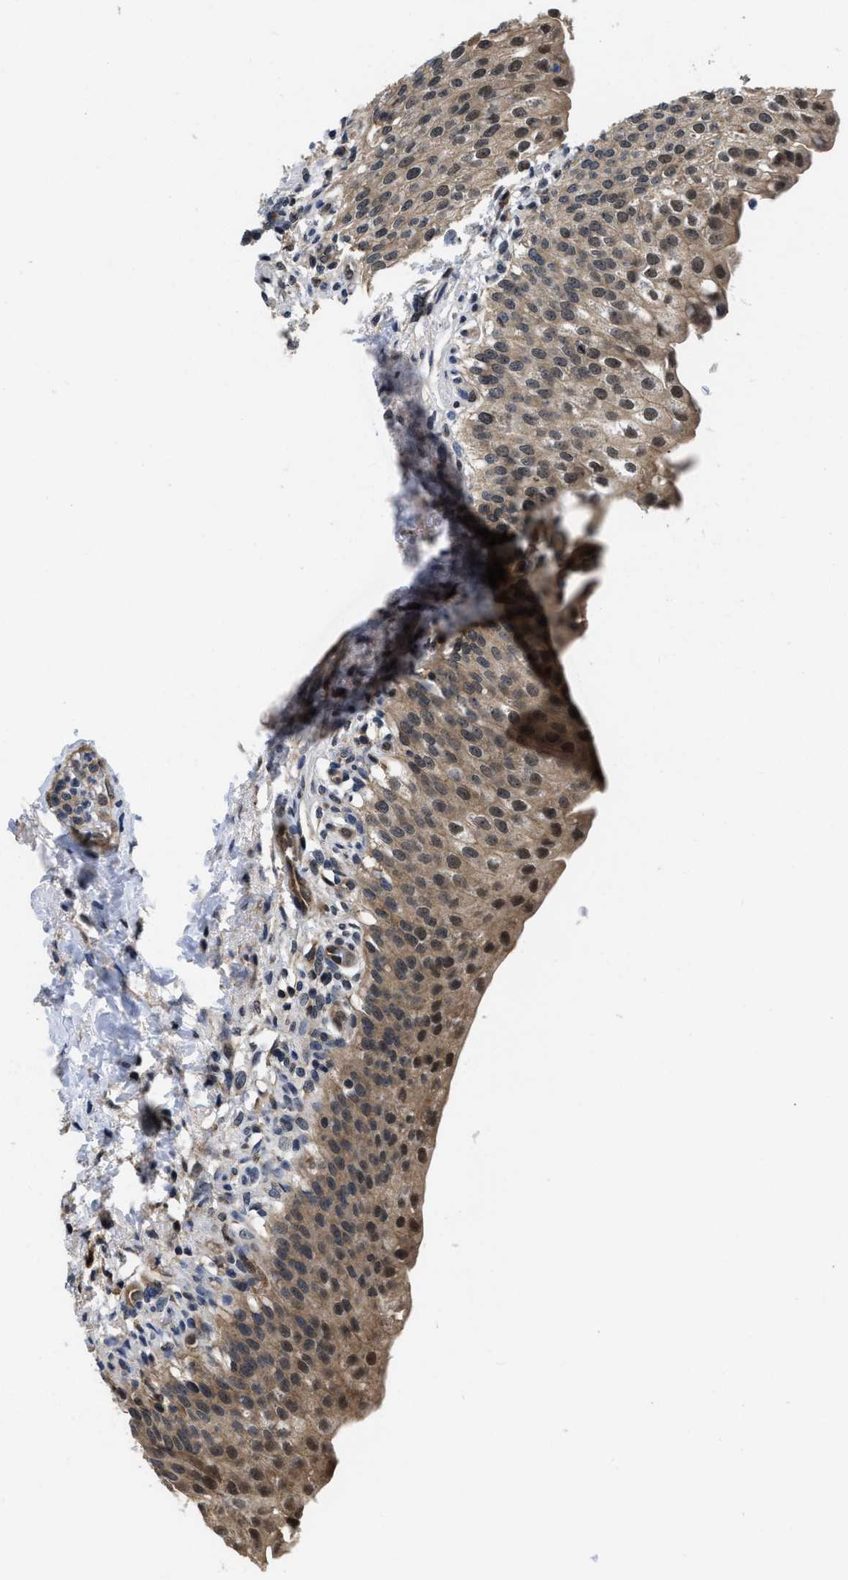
{"staining": {"intensity": "moderate", "quantity": ">75%", "location": "cytoplasmic/membranous,nuclear"}, "tissue": "urinary bladder", "cell_type": "Urothelial cells", "image_type": "normal", "snomed": [{"axis": "morphology", "description": "Normal tissue, NOS"}, {"axis": "topography", "description": "Urinary bladder"}], "caption": "Protein staining of unremarkable urinary bladder shows moderate cytoplasmic/membranous,nuclear positivity in about >75% of urothelial cells.", "gene": "MCOLN2", "patient": {"sex": "female", "age": 60}}